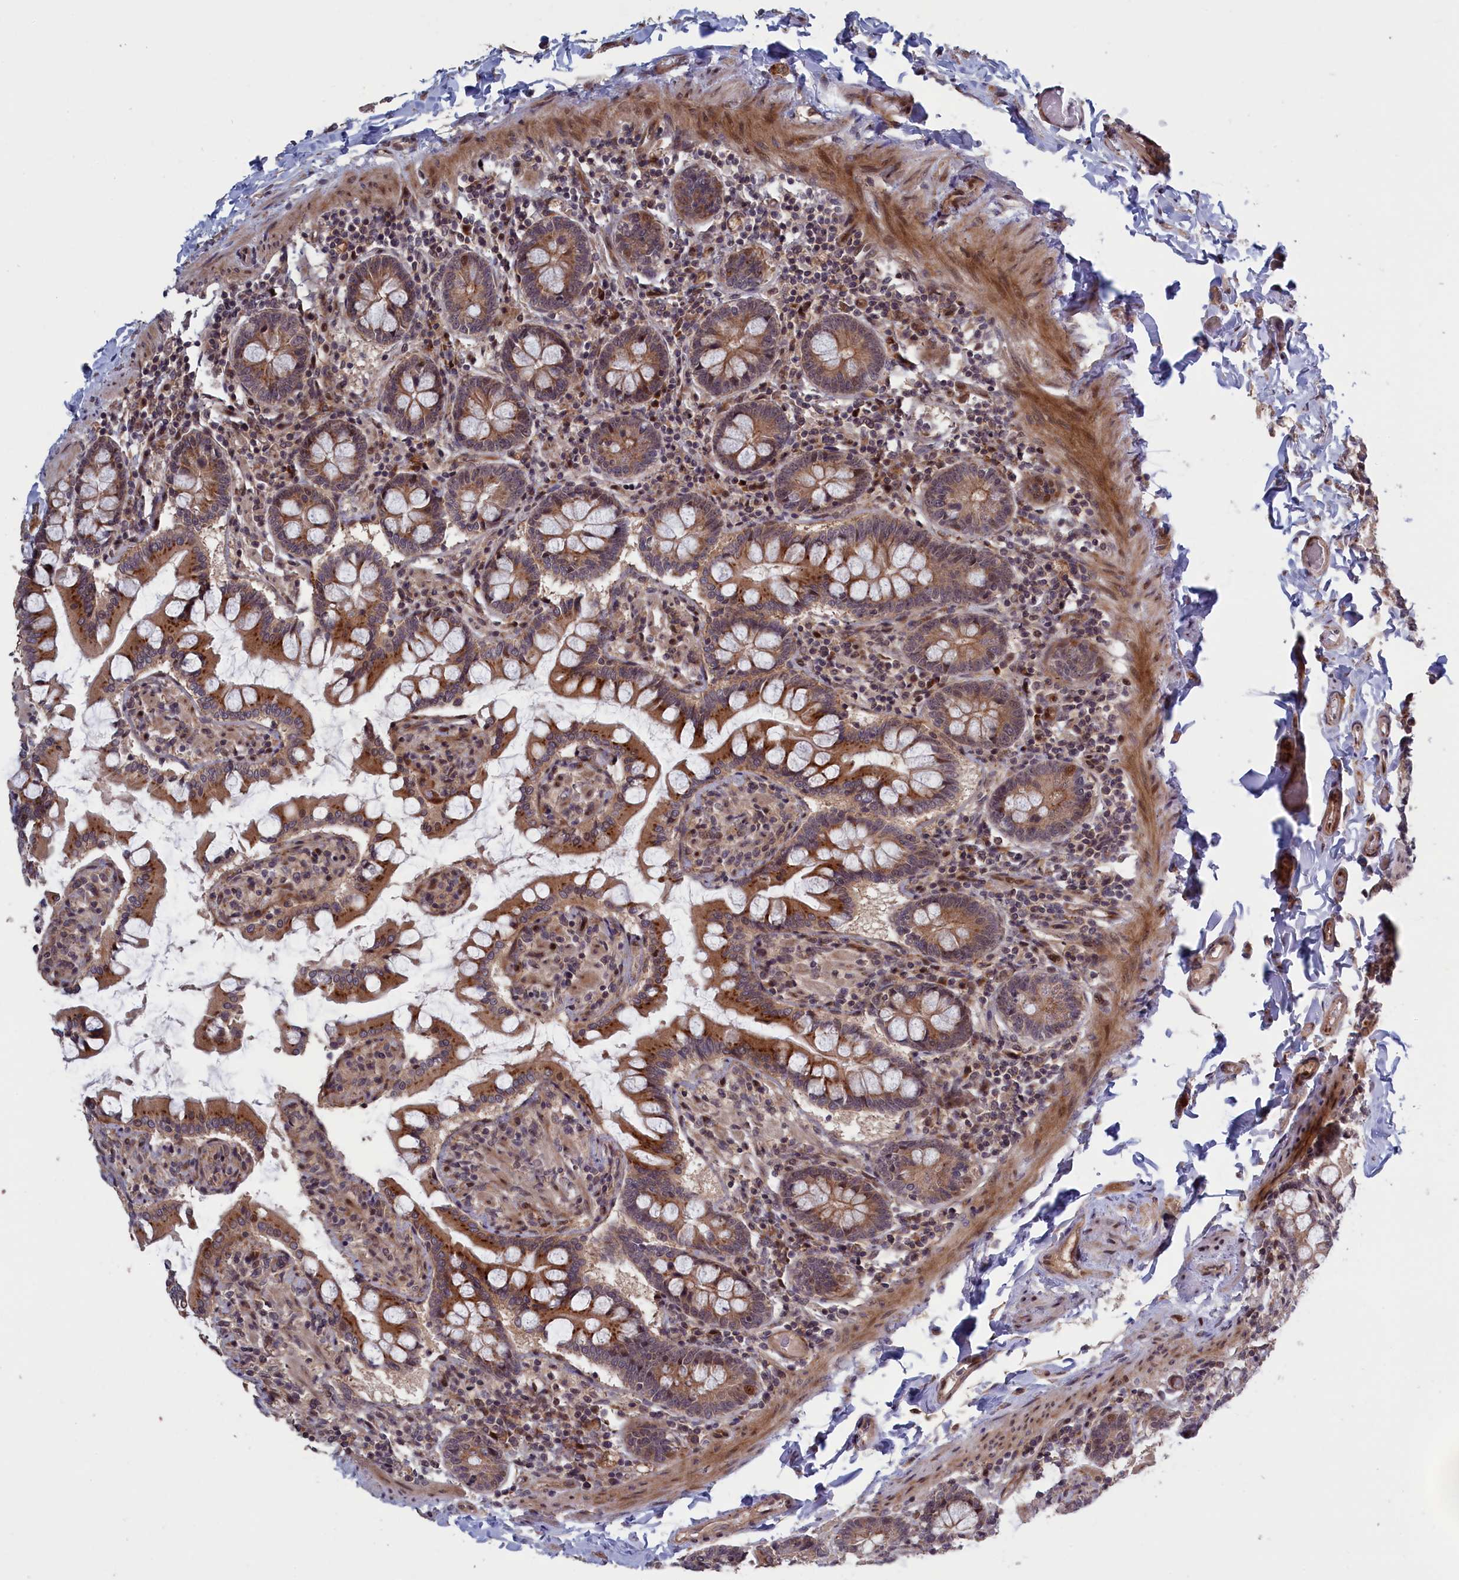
{"staining": {"intensity": "moderate", "quantity": ">75%", "location": "cytoplasmic/membranous,nuclear"}, "tissue": "small intestine", "cell_type": "Glandular cells", "image_type": "normal", "snomed": [{"axis": "morphology", "description": "Normal tissue, NOS"}, {"axis": "topography", "description": "Small intestine"}], "caption": "Immunohistochemical staining of normal small intestine shows >75% levels of moderate cytoplasmic/membranous,nuclear protein positivity in approximately >75% of glandular cells. The staining was performed using DAB, with brown indicating positive protein expression. Nuclei are stained blue with hematoxylin.", "gene": "LSG1", "patient": {"sex": "male", "age": 41}}